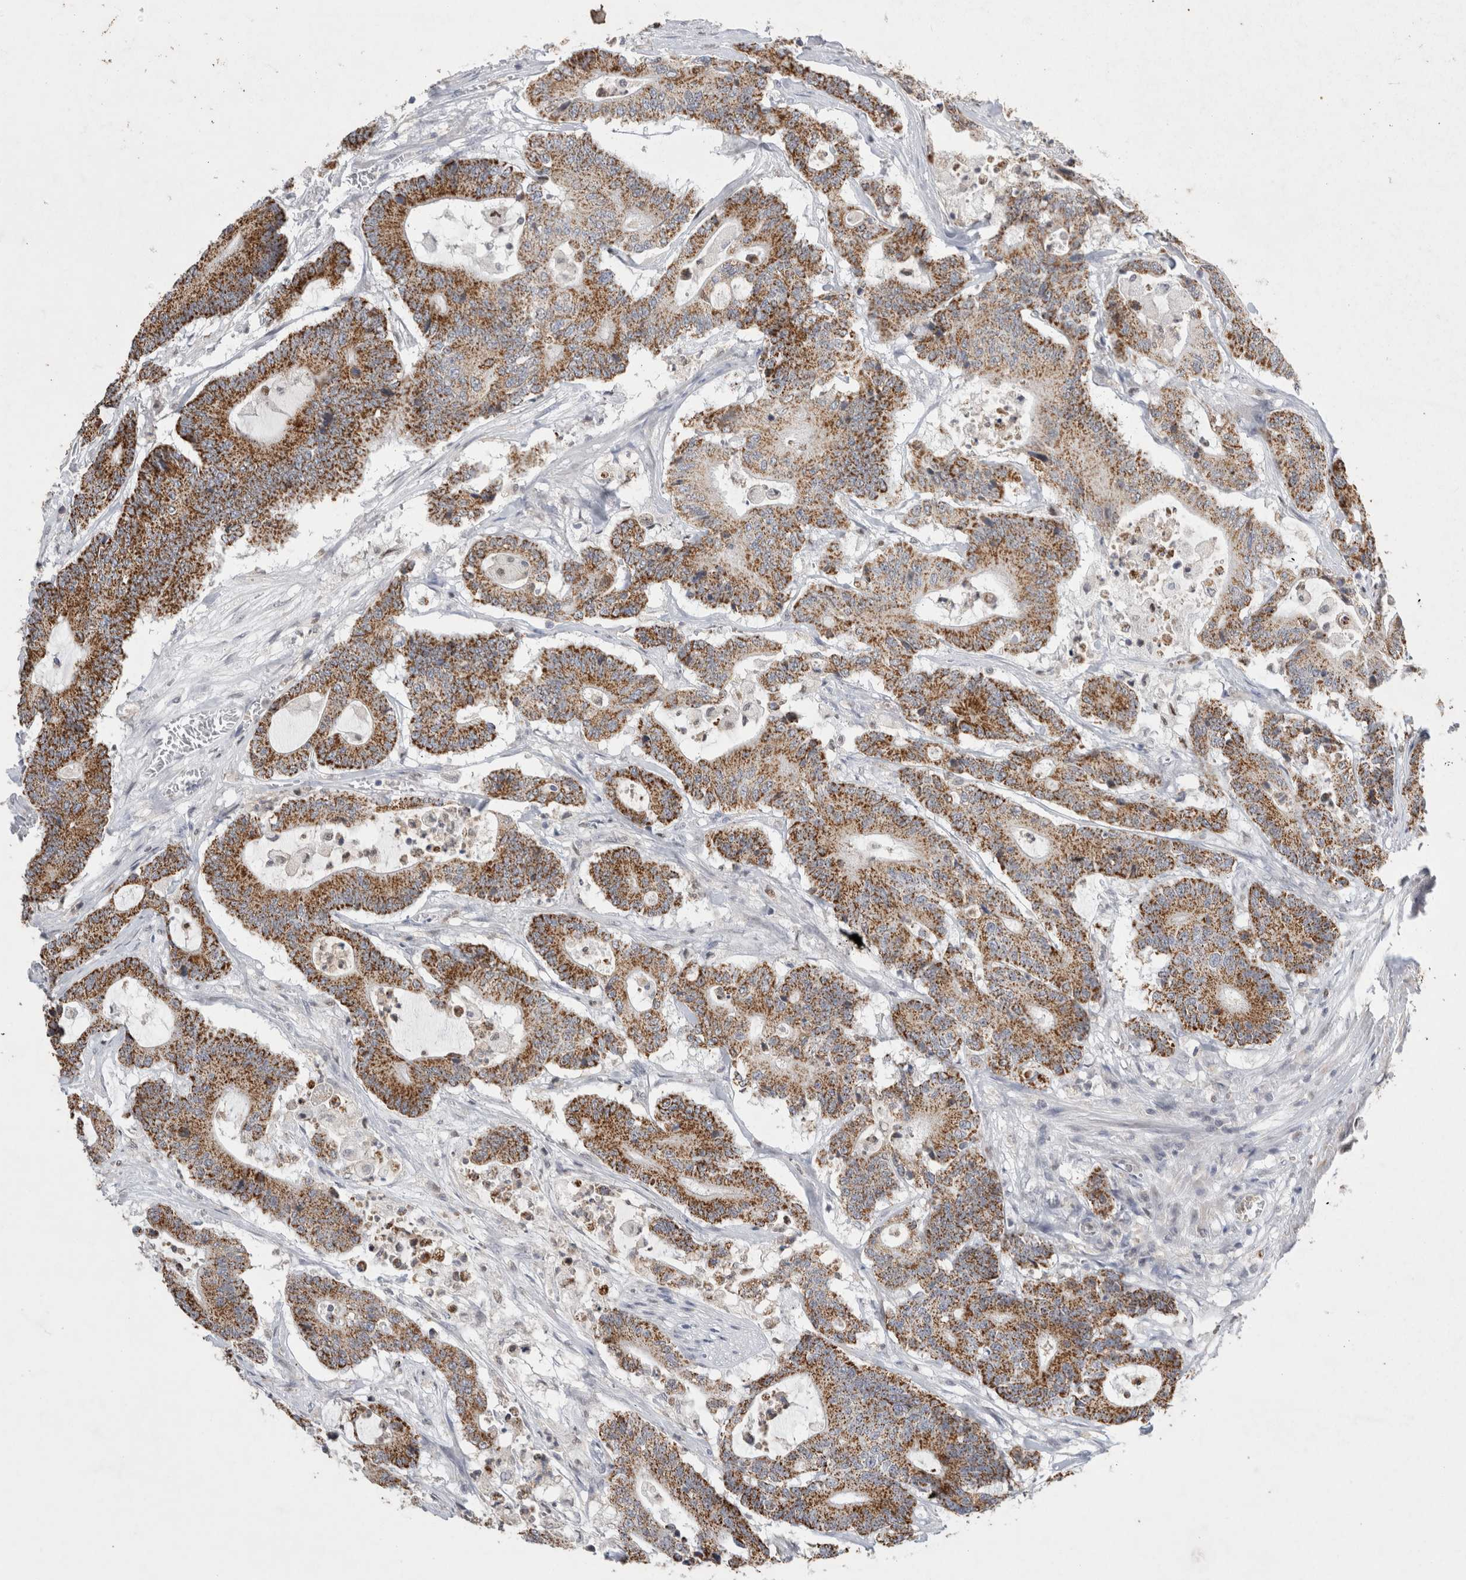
{"staining": {"intensity": "strong", "quantity": ">75%", "location": "cytoplasmic/membranous"}, "tissue": "colorectal cancer", "cell_type": "Tumor cells", "image_type": "cancer", "snomed": [{"axis": "morphology", "description": "Adenocarcinoma, NOS"}, {"axis": "topography", "description": "Colon"}], "caption": "Adenocarcinoma (colorectal) stained for a protein (brown) displays strong cytoplasmic/membranous positive positivity in about >75% of tumor cells.", "gene": "AGMAT", "patient": {"sex": "female", "age": 84}}